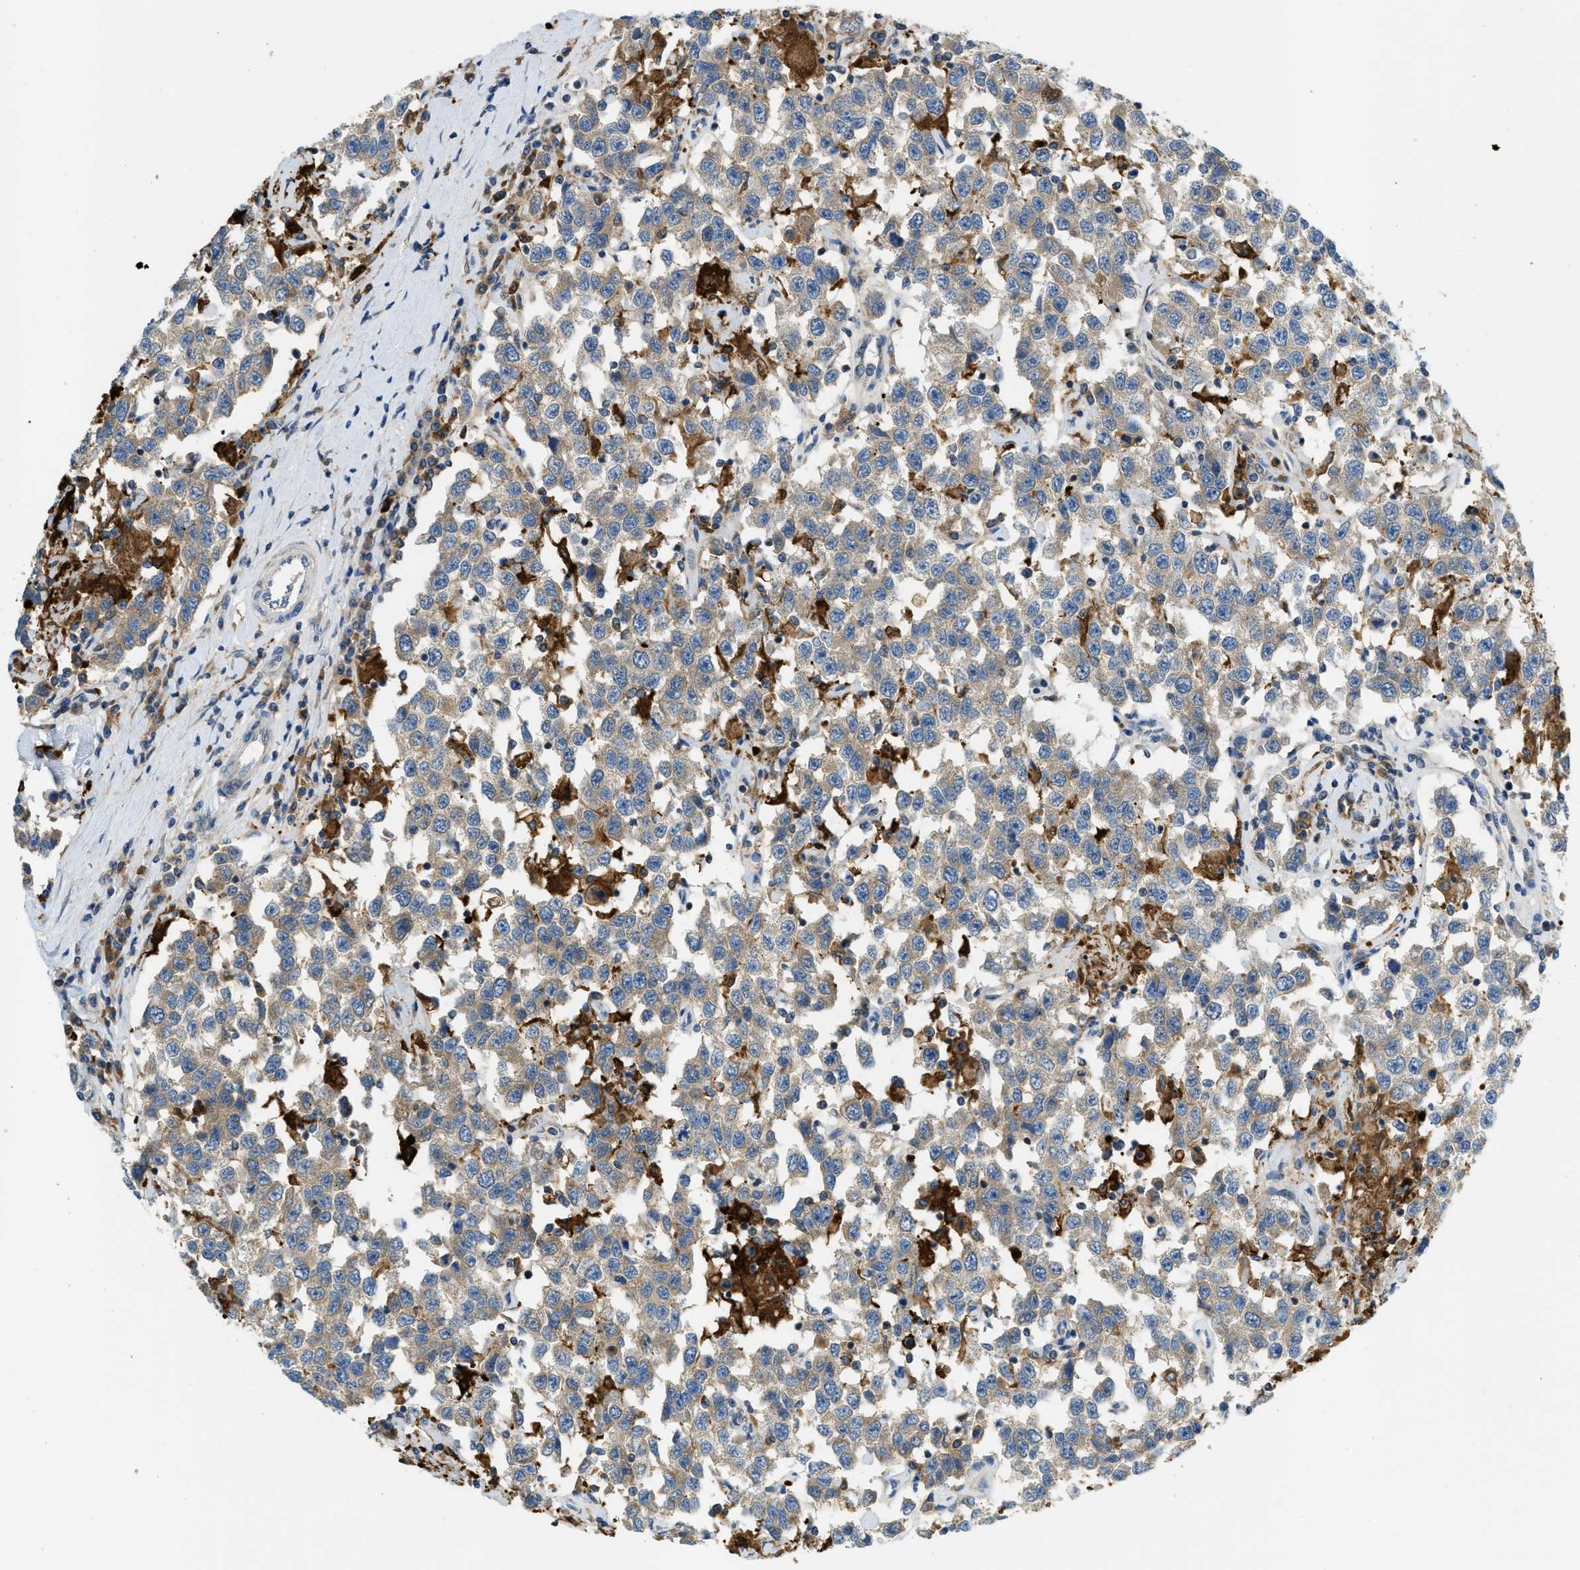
{"staining": {"intensity": "weak", "quantity": ">75%", "location": "cytoplasmic/membranous"}, "tissue": "testis cancer", "cell_type": "Tumor cells", "image_type": "cancer", "snomed": [{"axis": "morphology", "description": "Seminoma, NOS"}, {"axis": "topography", "description": "Testis"}], "caption": "IHC histopathology image of neoplastic tissue: human testis seminoma stained using immunohistochemistry (IHC) reveals low levels of weak protein expression localized specifically in the cytoplasmic/membranous of tumor cells, appearing as a cytoplasmic/membranous brown color.", "gene": "RFFL", "patient": {"sex": "male", "age": 41}}